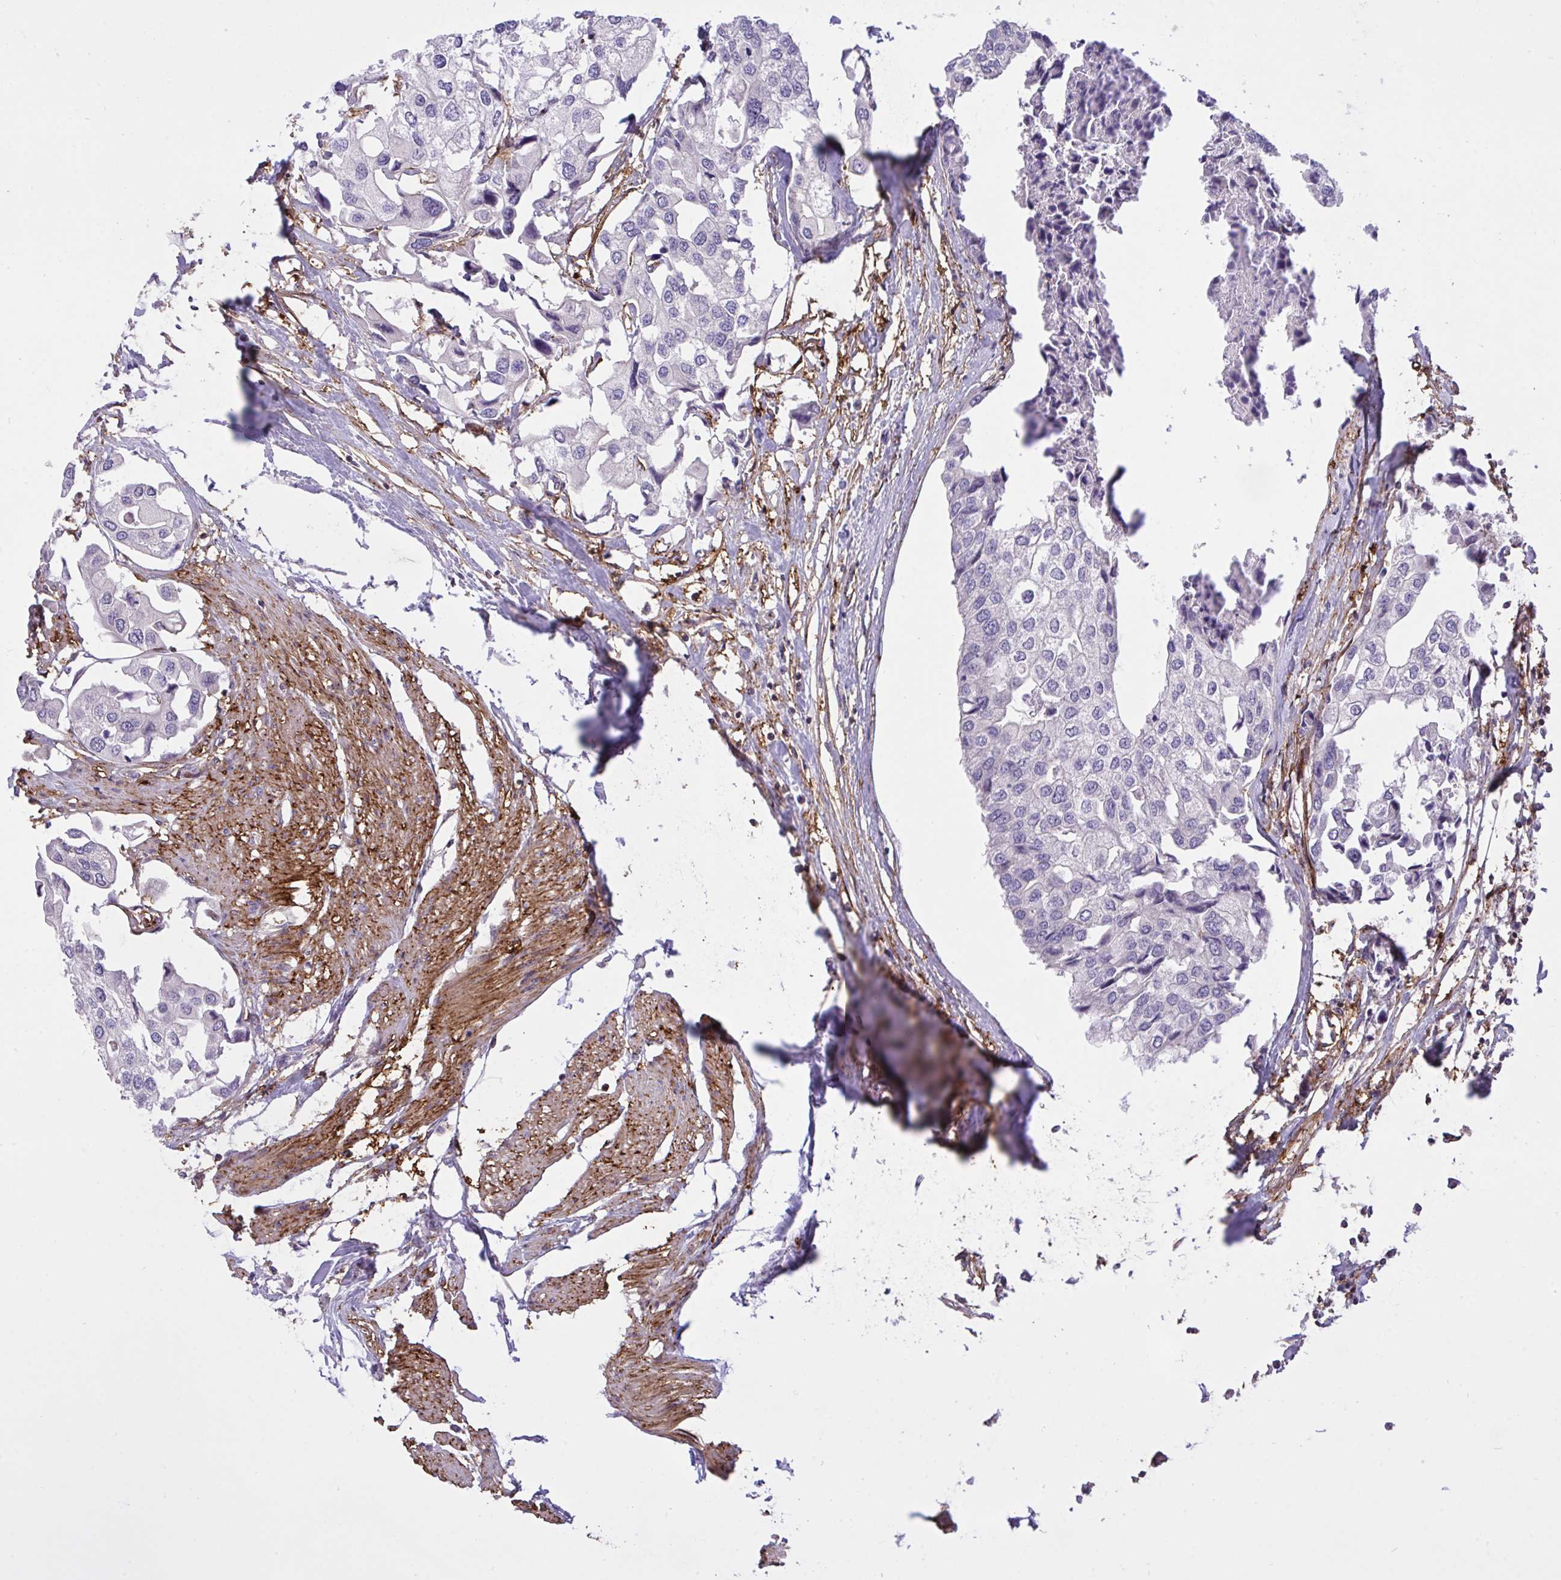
{"staining": {"intensity": "negative", "quantity": "none", "location": "none"}, "tissue": "urothelial cancer", "cell_type": "Tumor cells", "image_type": "cancer", "snomed": [{"axis": "morphology", "description": "Urothelial carcinoma, High grade"}, {"axis": "topography", "description": "Urinary bladder"}], "caption": "Urothelial carcinoma (high-grade) was stained to show a protein in brown. There is no significant staining in tumor cells.", "gene": "ERI1", "patient": {"sex": "male", "age": 64}}